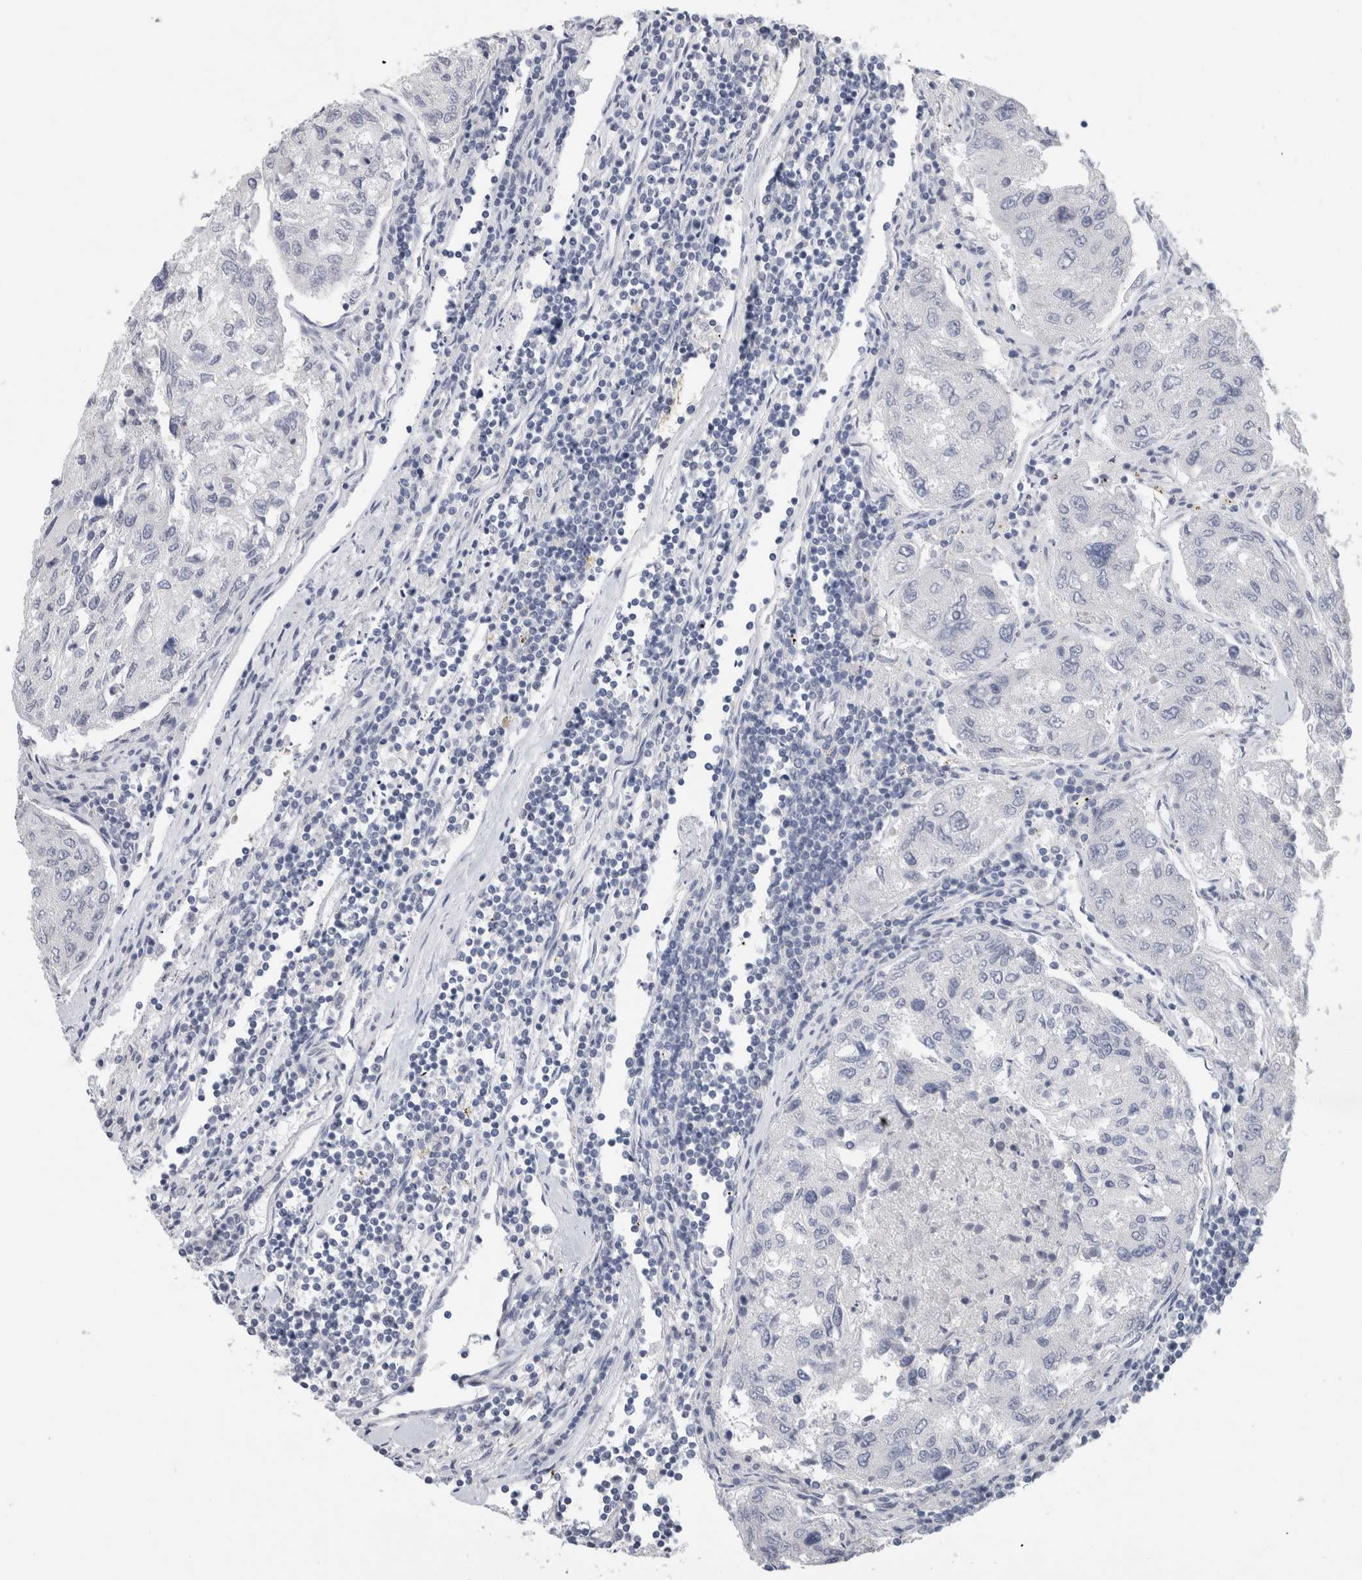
{"staining": {"intensity": "negative", "quantity": "none", "location": "none"}, "tissue": "urothelial cancer", "cell_type": "Tumor cells", "image_type": "cancer", "snomed": [{"axis": "morphology", "description": "Urothelial carcinoma, High grade"}, {"axis": "topography", "description": "Lymph node"}, {"axis": "topography", "description": "Urinary bladder"}], "caption": "Immunohistochemistry (IHC) of human urothelial cancer reveals no staining in tumor cells.", "gene": "BCAN", "patient": {"sex": "male", "age": 51}}